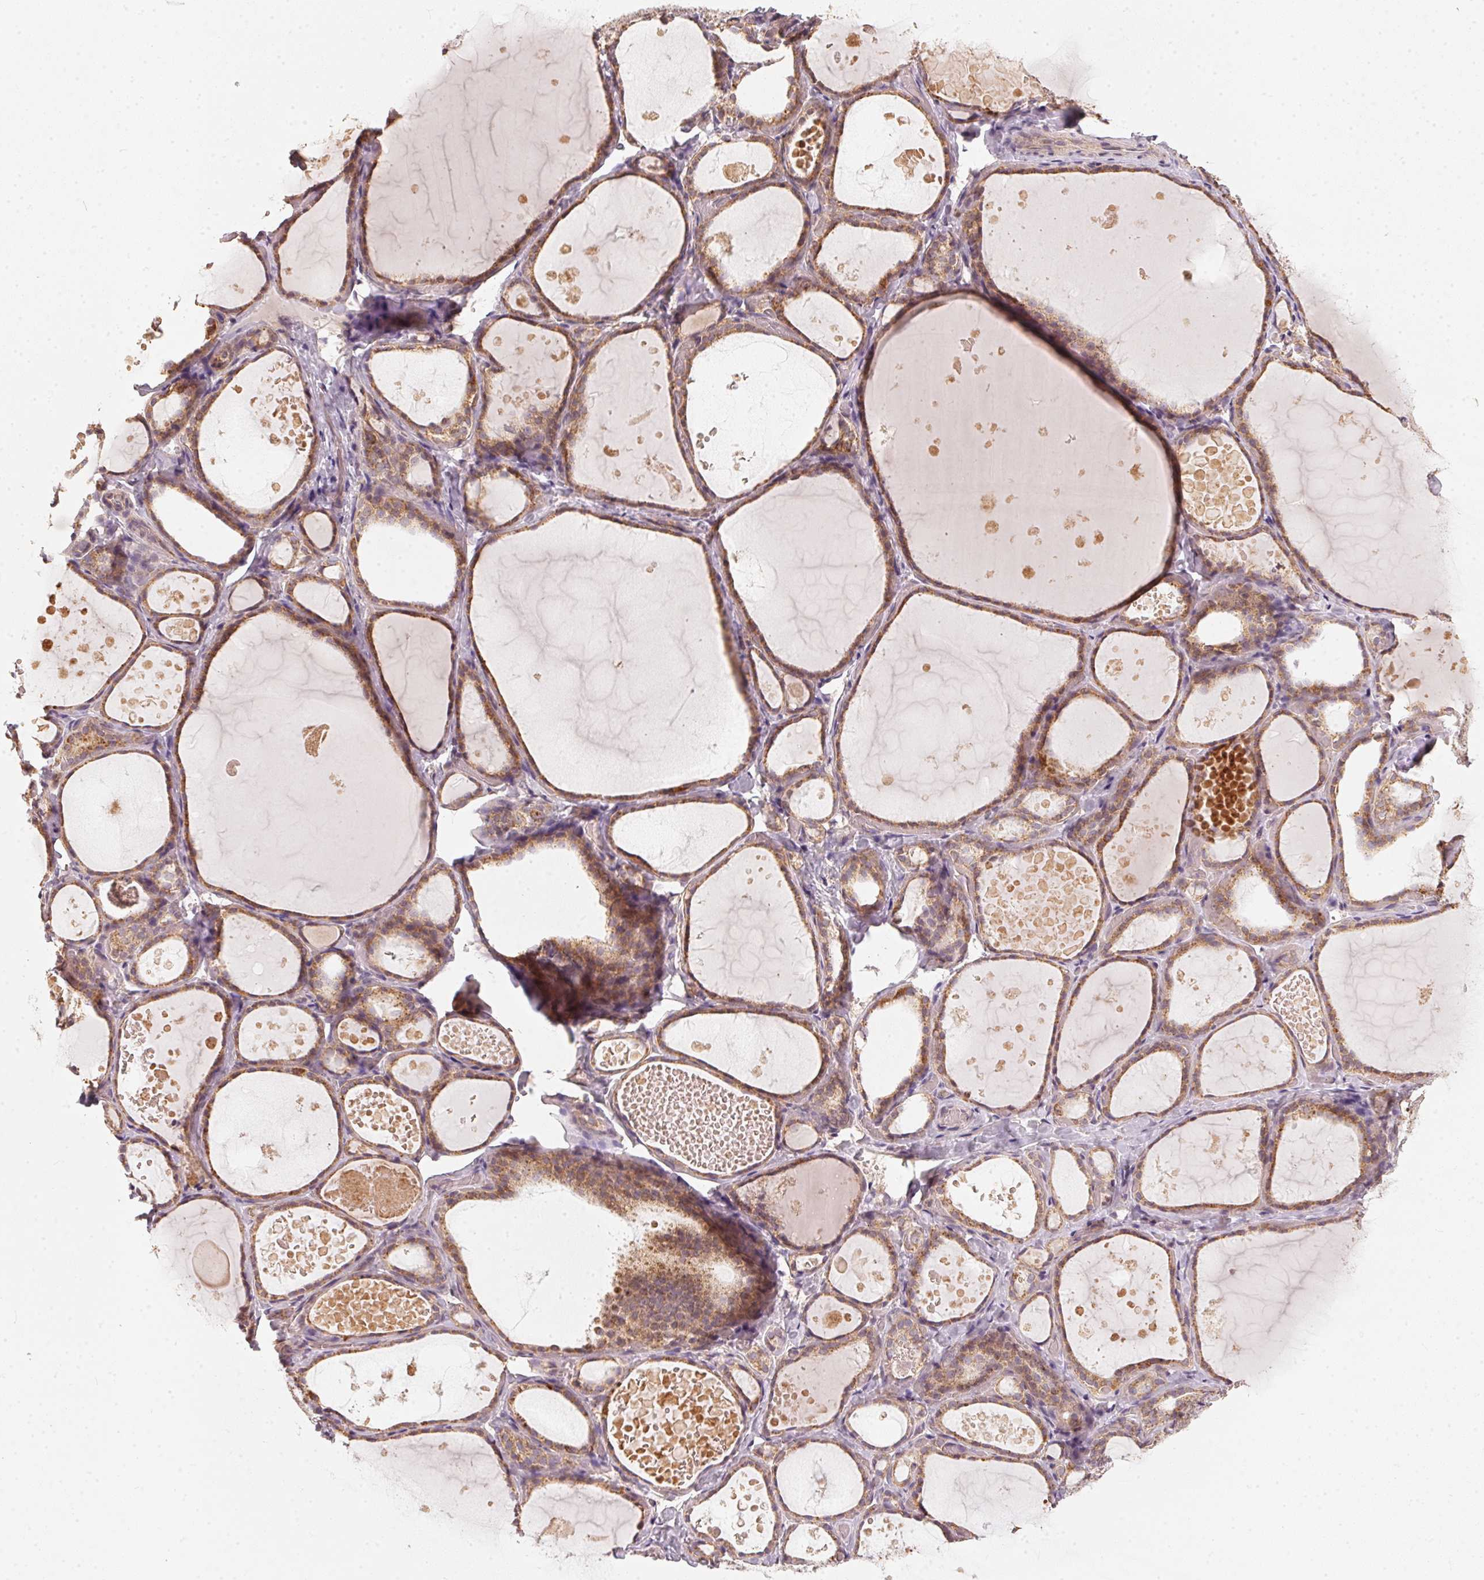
{"staining": {"intensity": "moderate", "quantity": ">75%", "location": "cytoplasmic/membranous"}, "tissue": "thyroid gland", "cell_type": "Glandular cells", "image_type": "normal", "snomed": [{"axis": "morphology", "description": "Normal tissue, NOS"}, {"axis": "topography", "description": "Thyroid gland"}], "caption": "Thyroid gland stained for a protein (brown) demonstrates moderate cytoplasmic/membranous positive staining in approximately >75% of glandular cells.", "gene": "MATCAP1", "patient": {"sex": "female", "age": 56}}